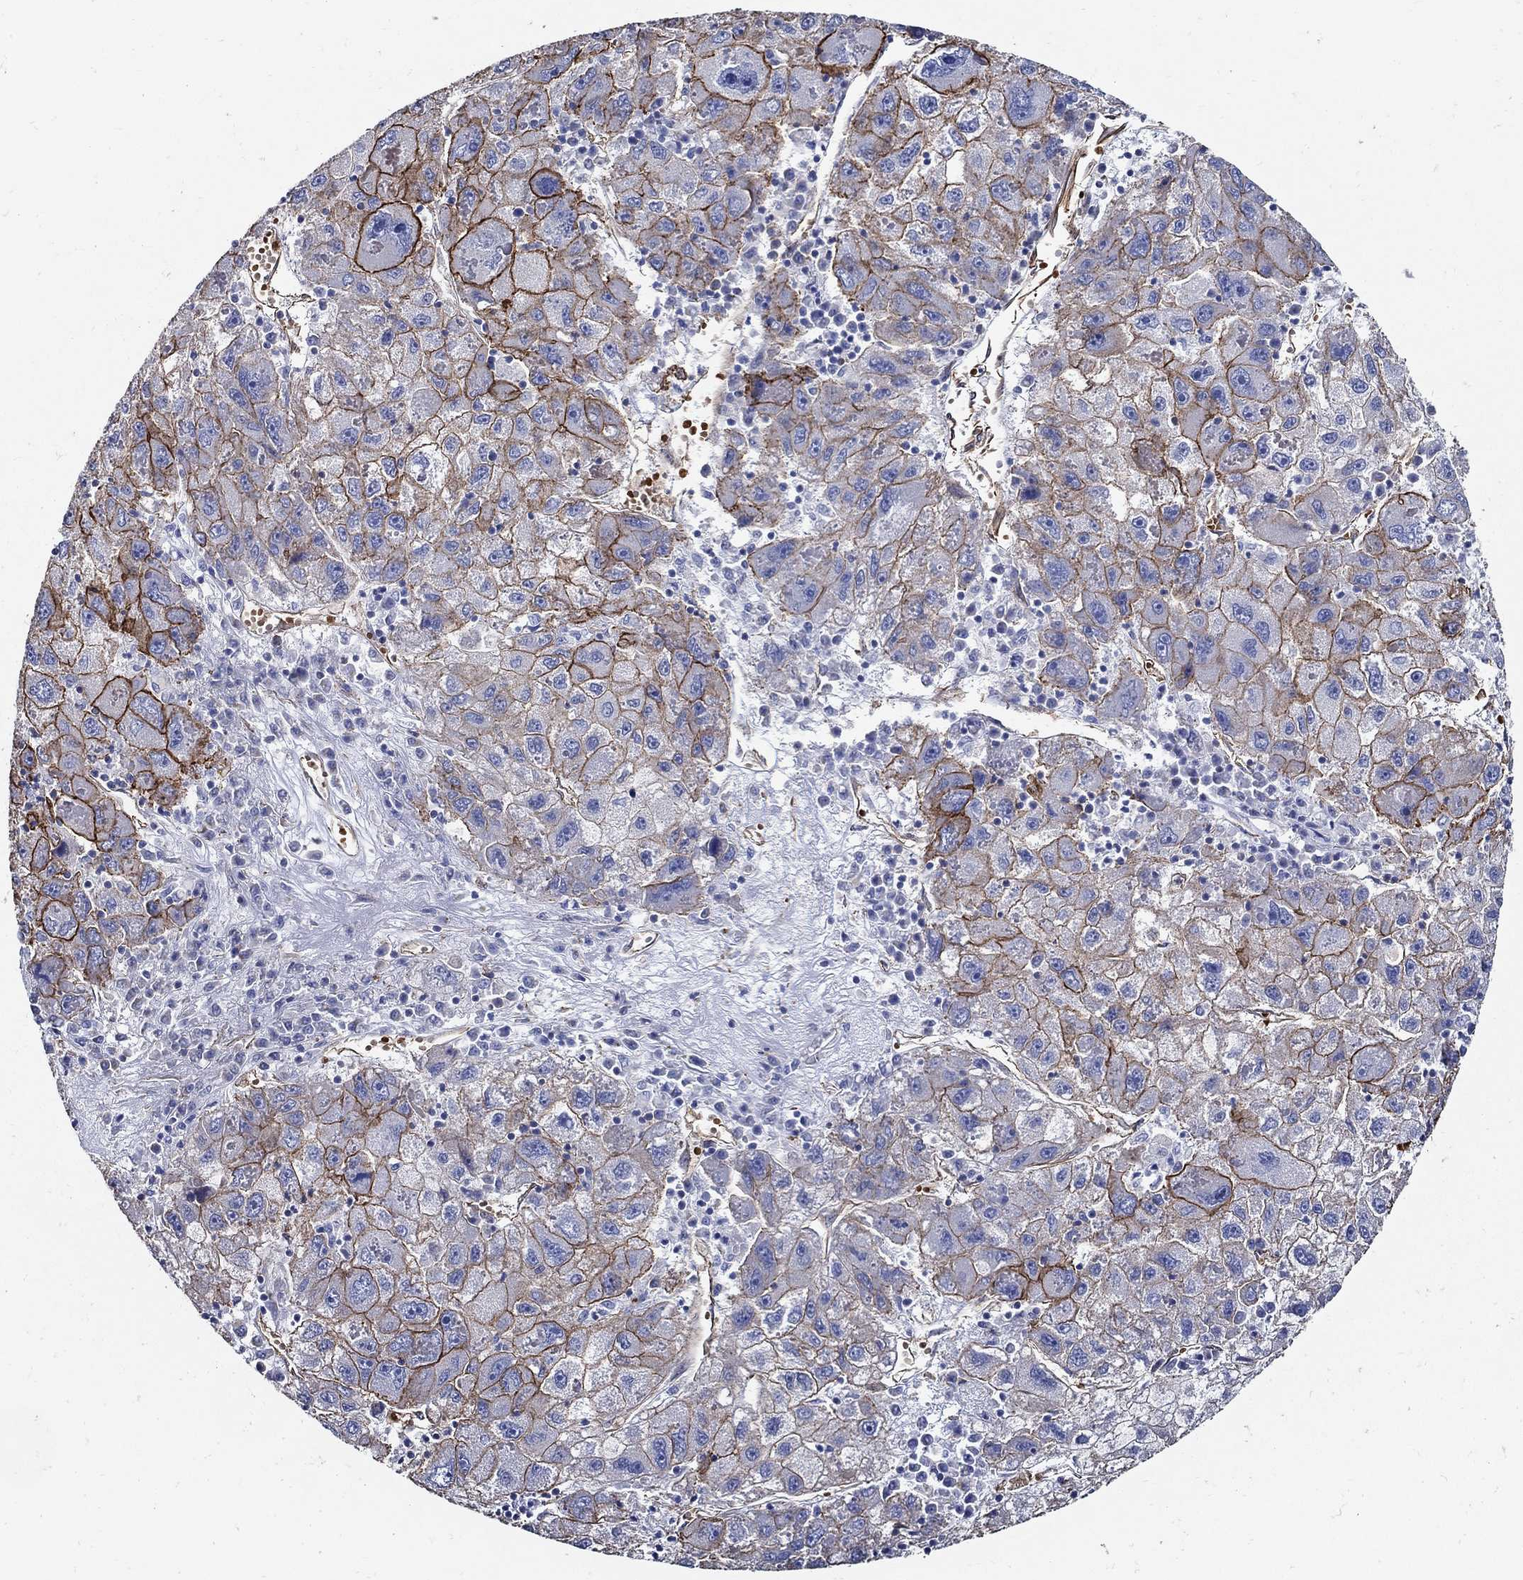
{"staining": {"intensity": "strong", "quantity": "25%-75%", "location": "cytoplasmic/membranous"}, "tissue": "liver cancer", "cell_type": "Tumor cells", "image_type": "cancer", "snomed": [{"axis": "morphology", "description": "Carcinoma, Hepatocellular, NOS"}, {"axis": "topography", "description": "Liver"}], "caption": "Protein staining by immunohistochemistry (IHC) exhibits strong cytoplasmic/membranous positivity in approximately 25%-75% of tumor cells in liver cancer.", "gene": "APBB3", "patient": {"sex": "male", "age": 75}}